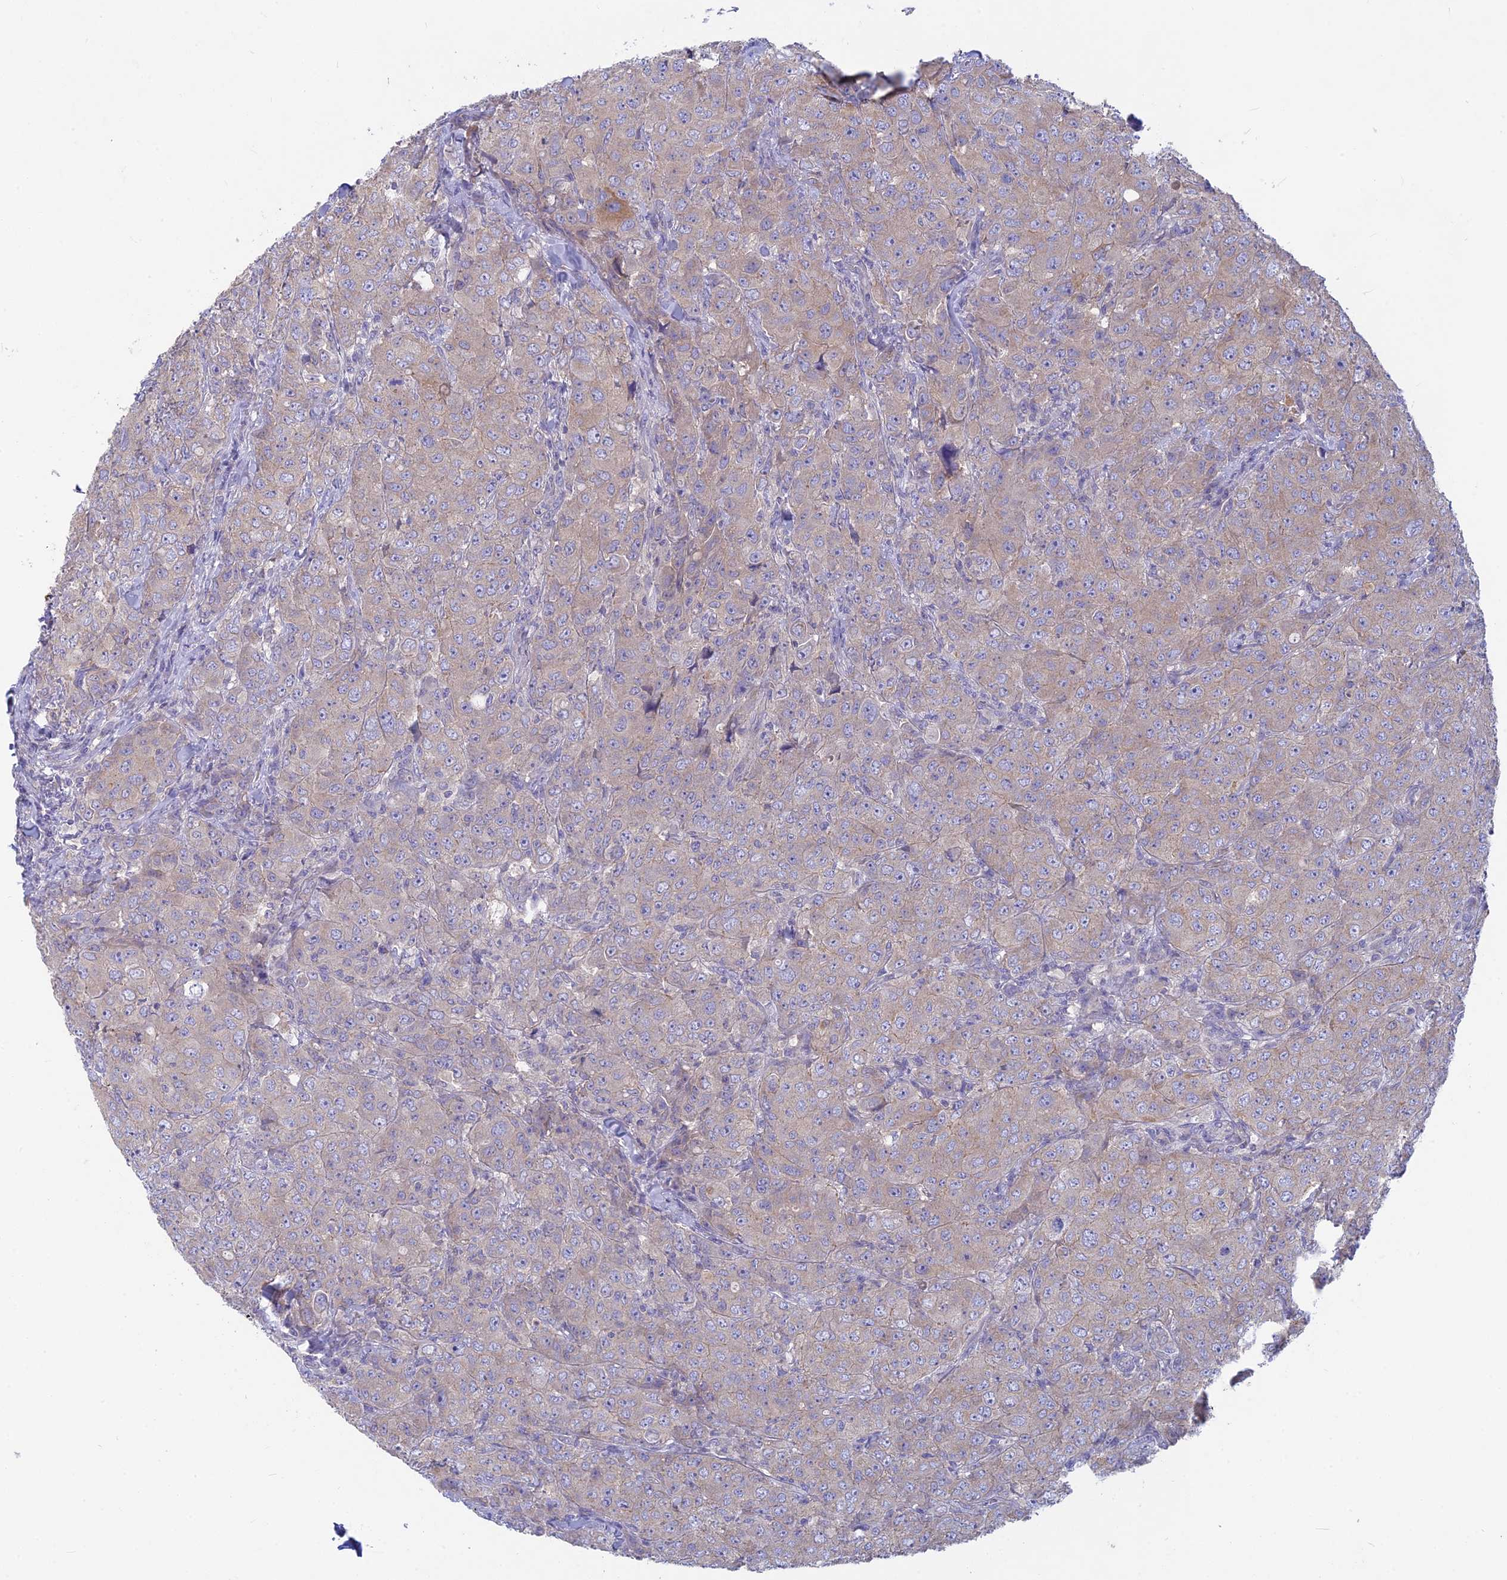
{"staining": {"intensity": "weak", "quantity": "25%-75%", "location": "cytoplasmic/membranous"}, "tissue": "breast cancer", "cell_type": "Tumor cells", "image_type": "cancer", "snomed": [{"axis": "morphology", "description": "Duct carcinoma"}, {"axis": "topography", "description": "Breast"}], "caption": "Brown immunohistochemical staining in human intraductal carcinoma (breast) demonstrates weak cytoplasmic/membranous expression in about 25%-75% of tumor cells. The protein of interest is shown in brown color, while the nuclei are stained blue.", "gene": "PZP", "patient": {"sex": "female", "age": 43}}